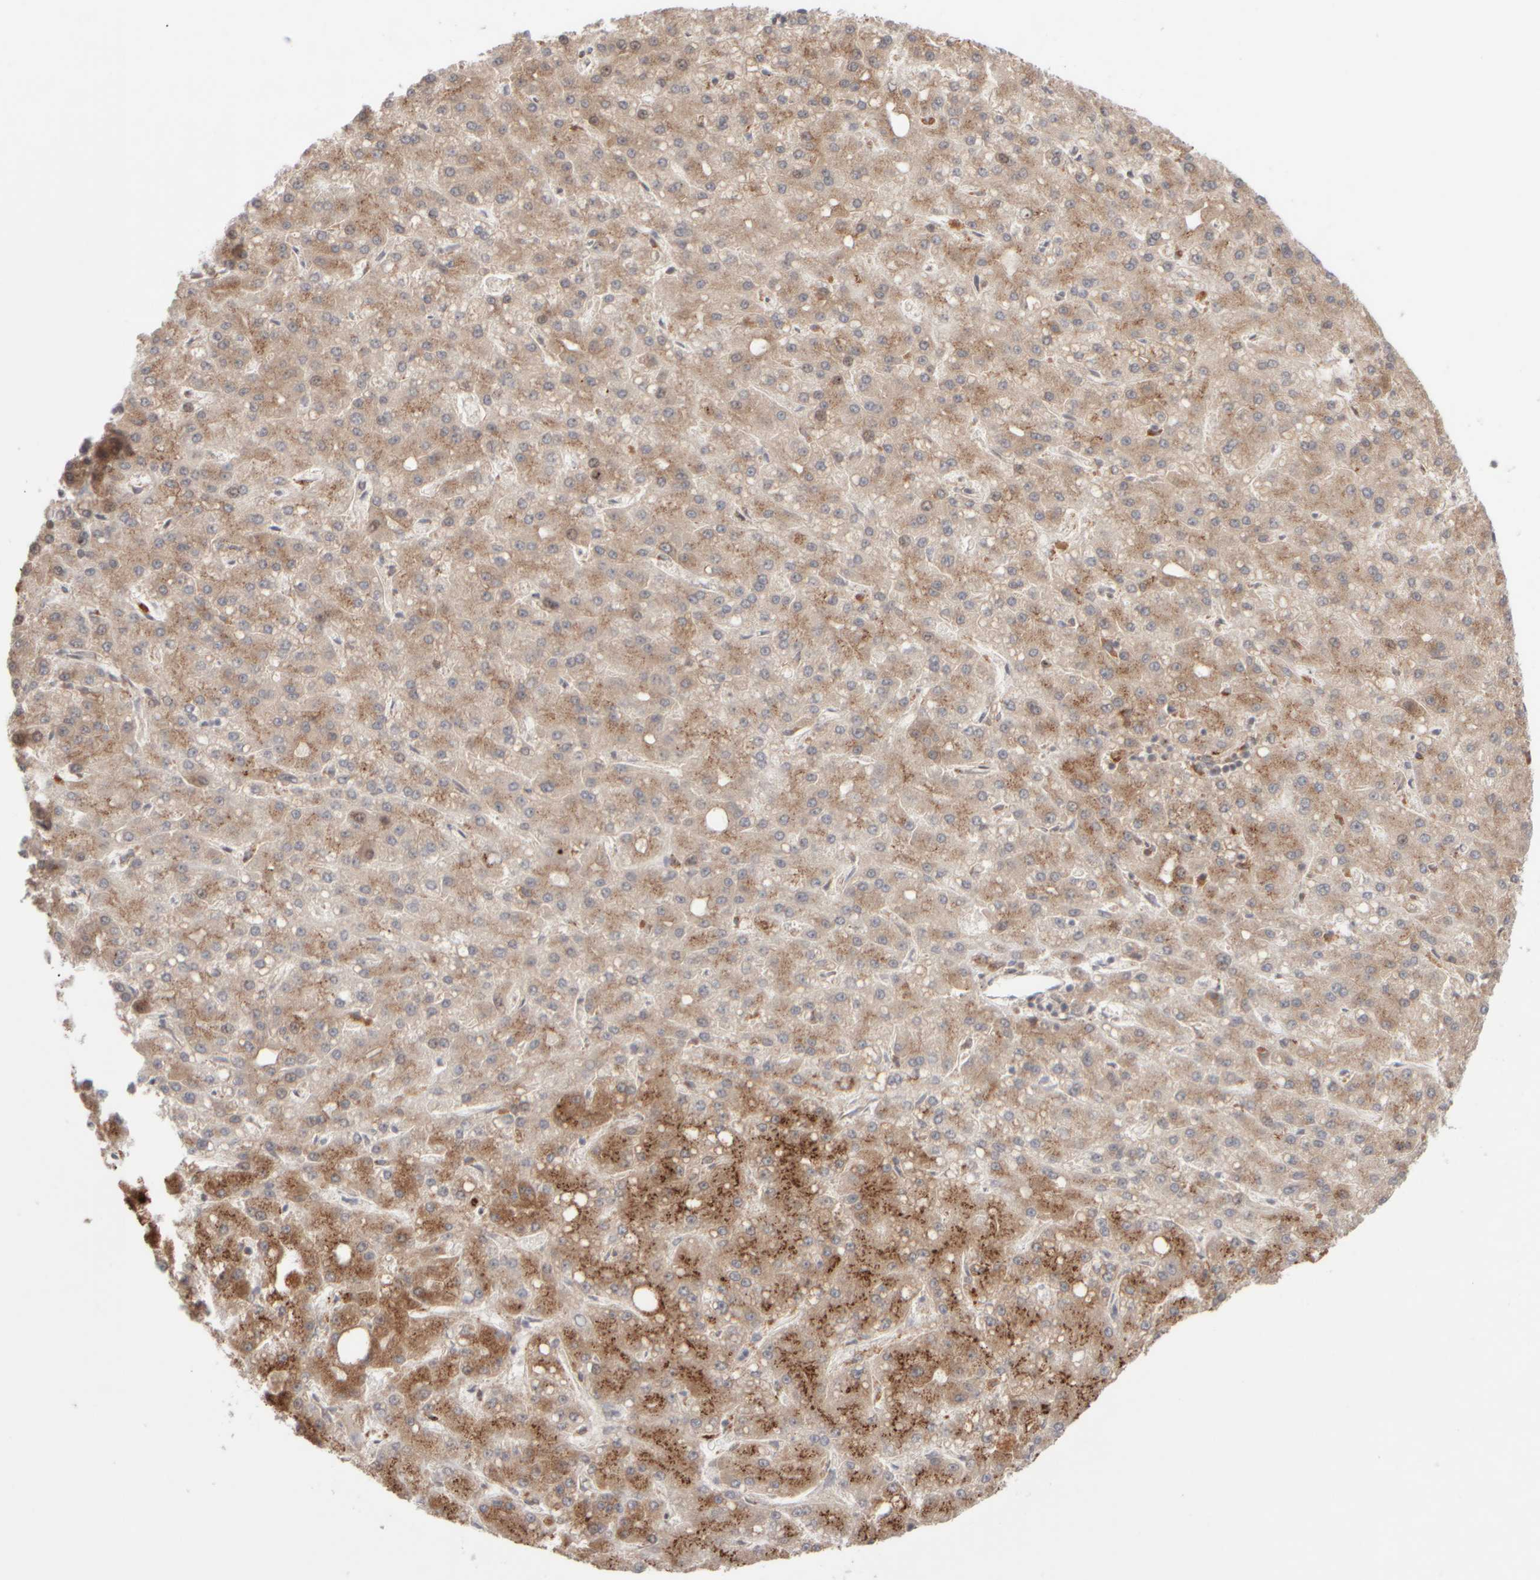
{"staining": {"intensity": "moderate", "quantity": ">75%", "location": "cytoplasmic/membranous"}, "tissue": "liver cancer", "cell_type": "Tumor cells", "image_type": "cancer", "snomed": [{"axis": "morphology", "description": "Carcinoma, Hepatocellular, NOS"}, {"axis": "topography", "description": "Liver"}], "caption": "Immunohistochemical staining of human liver cancer reveals moderate cytoplasmic/membranous protein positivity in about >75% of tumor cells. (Stains: DAB in brown, nuclei in blue, Microscopy: brightfield microscopy at high magnification).", "gene": "GCN1", "patient": {"sex": "male", "age": 67}}